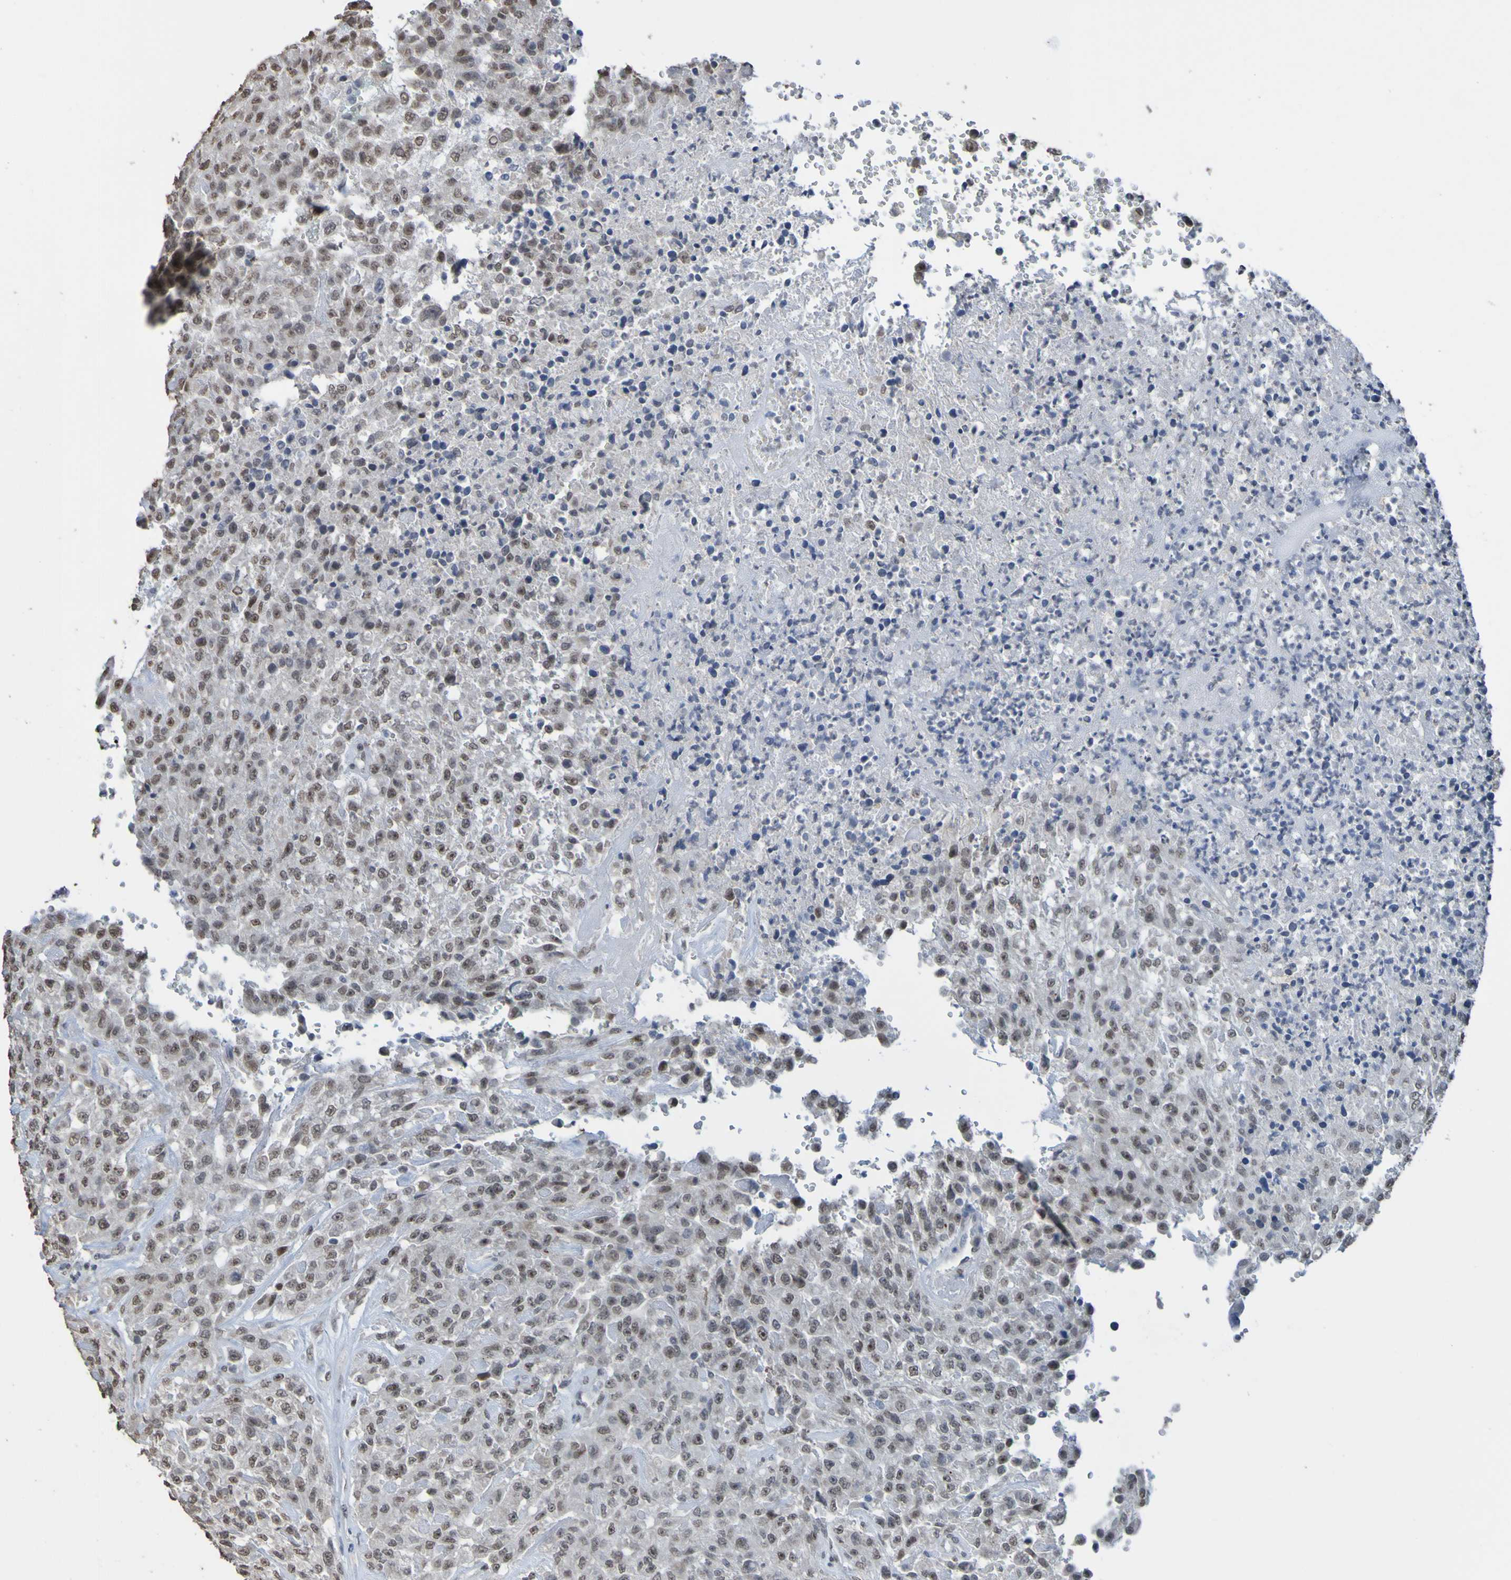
{"staining": {"intensity": "moderate", "quantity": ">75%", "location": "nuclear"}, "tissue": "urothelial cancer", "cell_type": "Tumor cells", "image_type": "cancer", "snomed": [{"axis": "morphology", "description": "Urothelial carcinoma, High grade"}, {"axis": "topography", "description": "Urinary bladder"}], "caption": "This micrograph exhibits IHC staining of high-grade urothelial carcinoma, with medium moderate nuclear staining in approximately >75% of tumor cells.", "gene": "ALKBH2", "patient": {"sex": "male", "age": 46}}